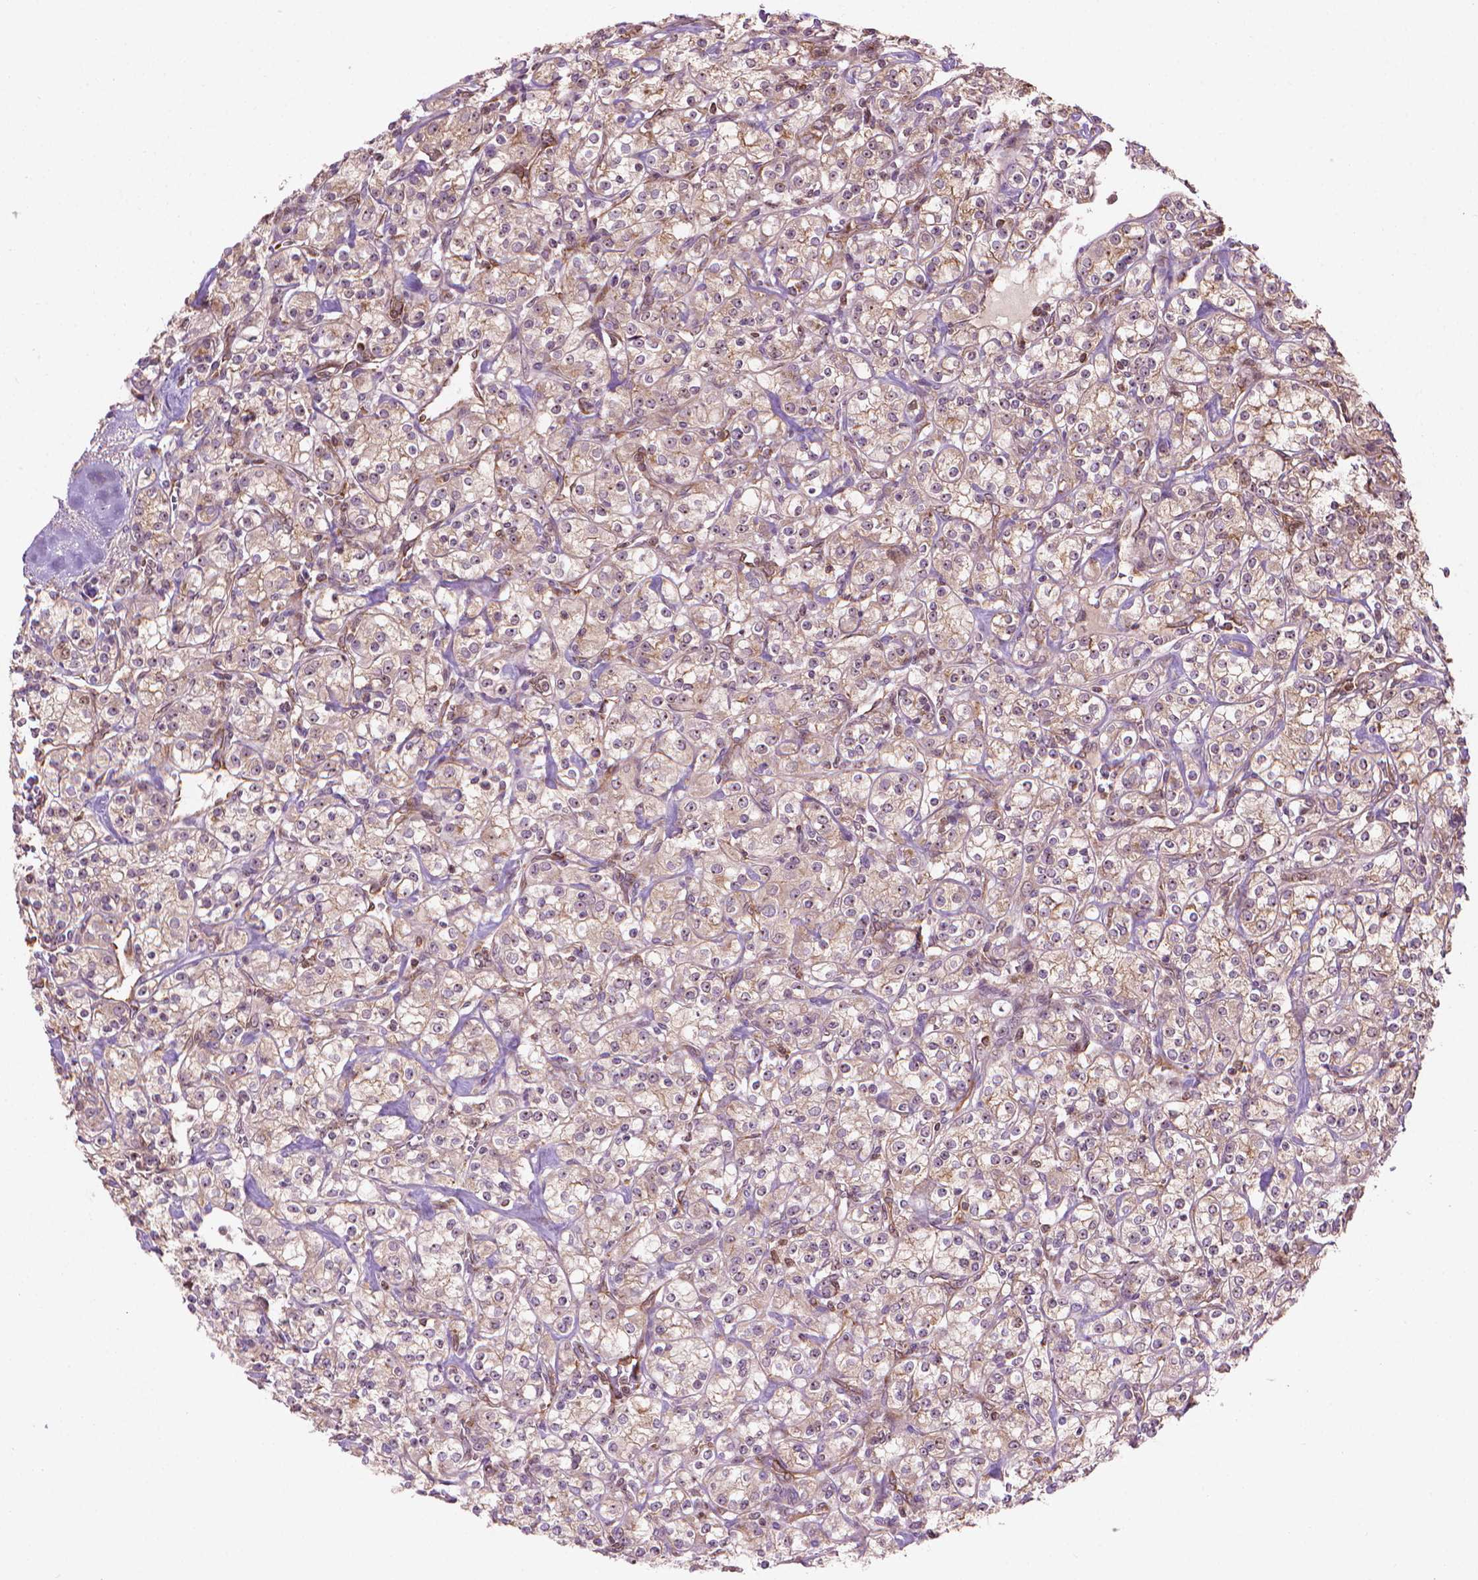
{"staining": {"intensity": "weak", "quantity": "25%-75%", "location": "cytoplasmic/membranous"}, "tissue": "renal cancer", "cell_type": "Tumor cells", "image_type": "cancer", "snomed": [{"axis": "morphology", "description": "Adenocarcinoma, NOS"}, {"axis": "topography", "description": "Kidney"}], "caption": "Renal adenocarcinoma stained with DAB (3,3'-diaminobenzidine) IHC displays low levels of weak cytoplasmic/membranous positivity in approximately 25%-75% of tumor cells.", "gene": "SMC2", "patient": {"sex": "male", "age": 77}}